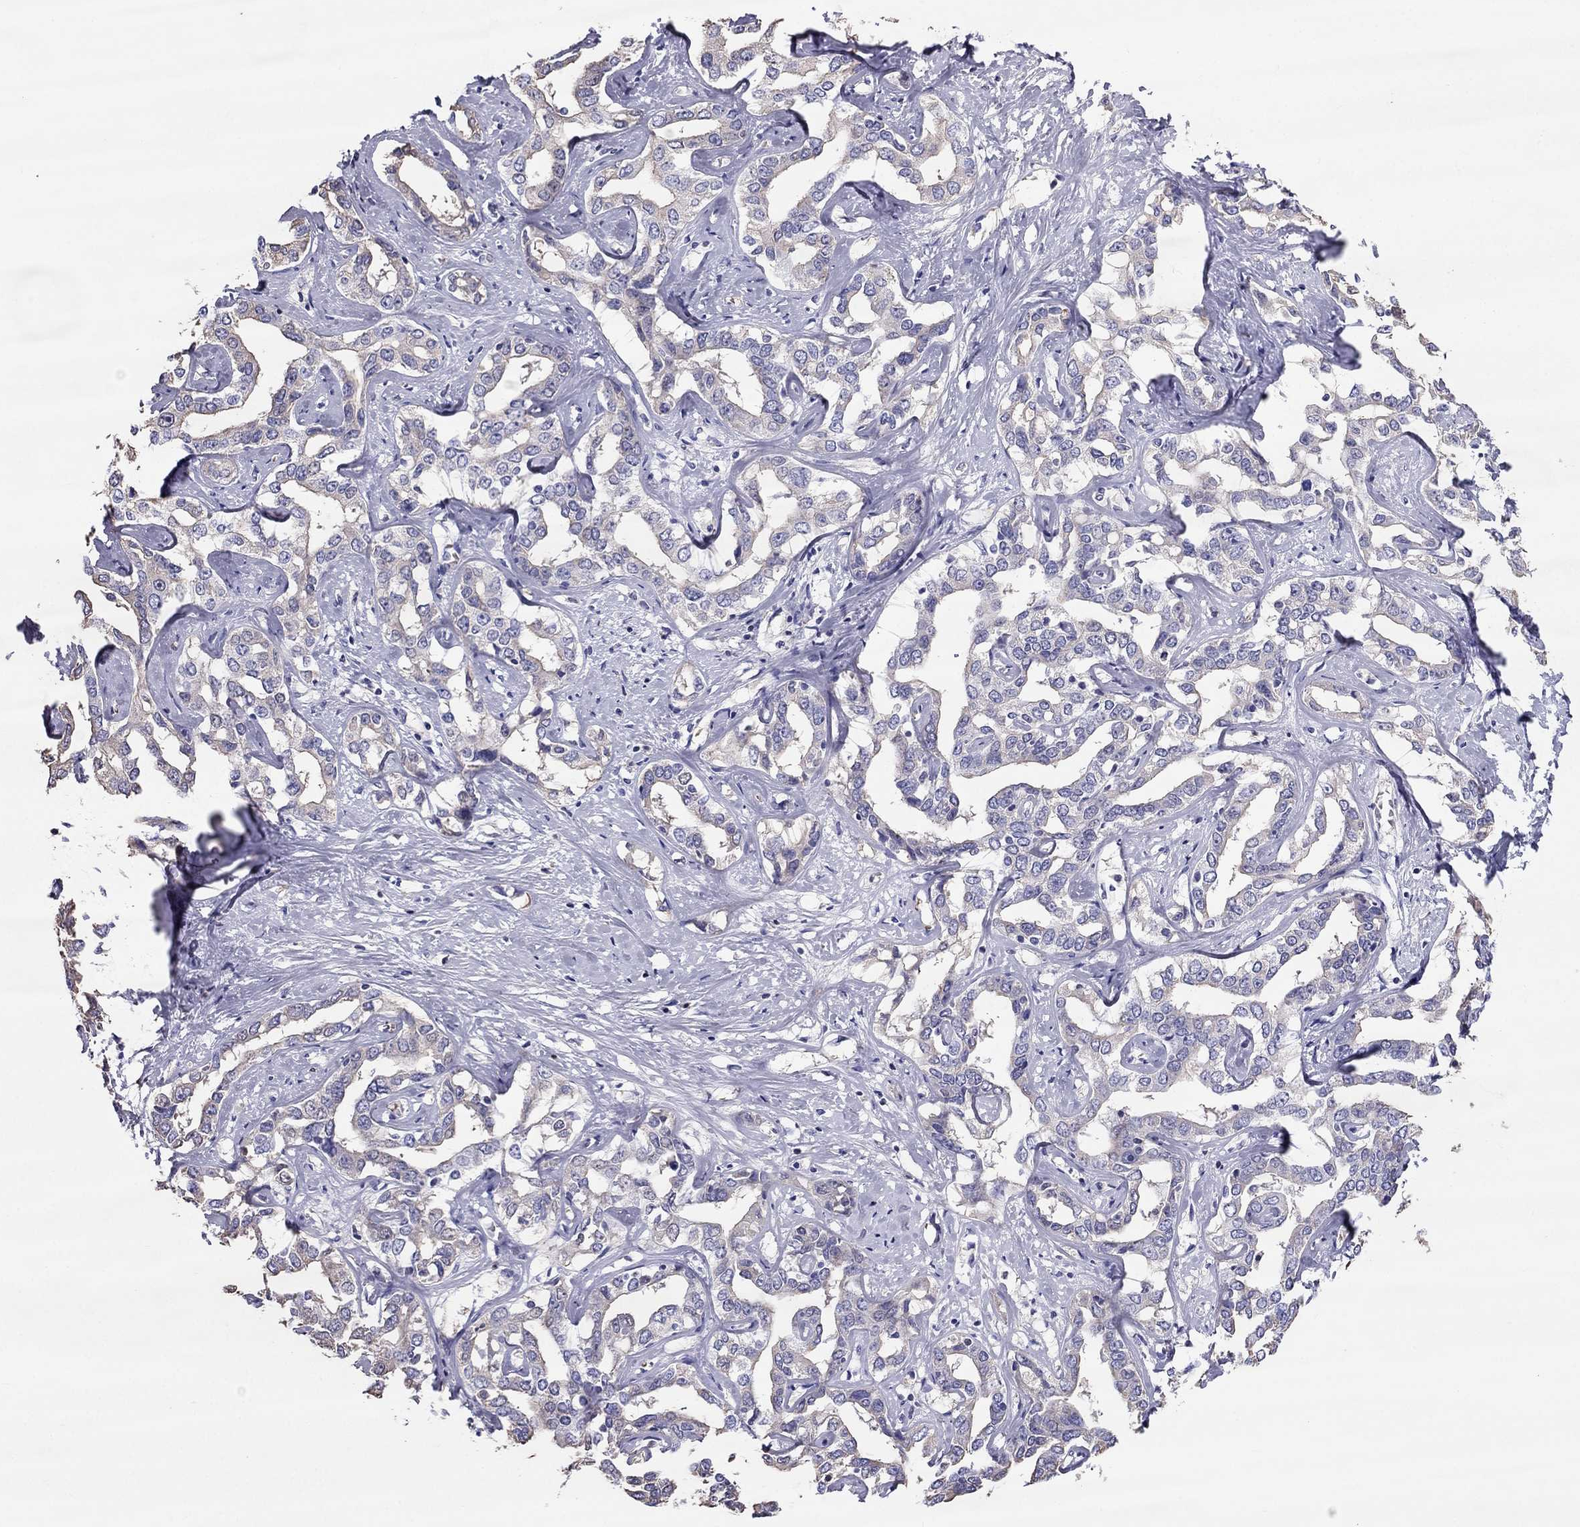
{"staining": {"intensity": "weak", "quantity": "<25%", "location": "cytoplasmic/membranous"}, "tissue": "liver cancer", "cell_type": "Tumor cells", "image_type": "cancer", "snomed": [{"axis": "morphology", "description": "Cholangiocarcinoma"}, {"axis": "topography", "description": "Liver"}], "caption": "Tumor cells show no significant protein staining in liver cholangiocarcinoma.", "gene": "TBC1D21", "patient": {"sex": "male", "age": 59}}